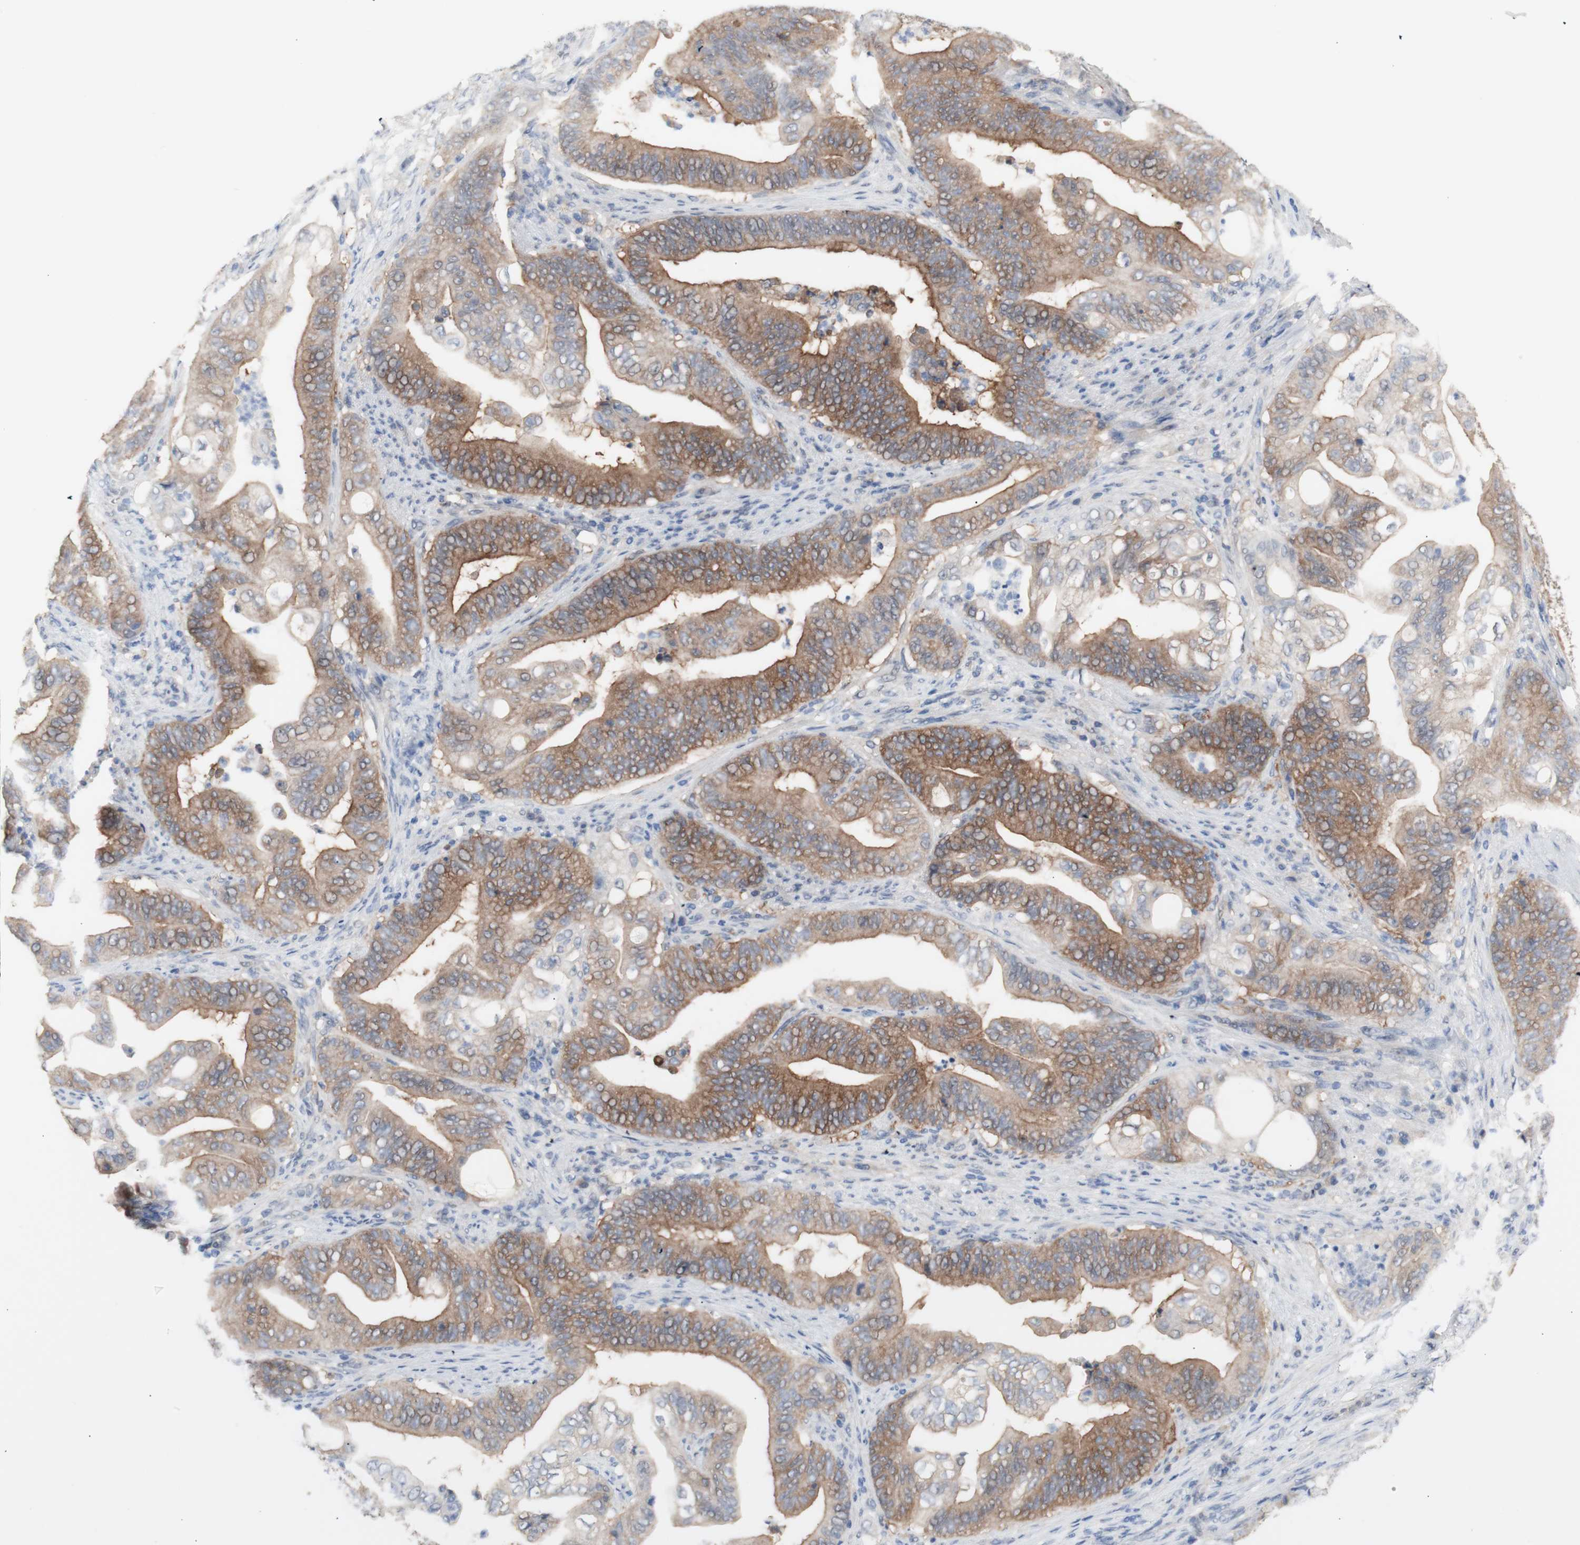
{"staining": {"intensity": "moderate", "quantity": "25%-75%", "location": "cytoplasmic/membranous"}, "tissue": "stomach cancer", "cell_type": "Tumor cells", "image_type": "cancer", "snomed": [{"axis": "morphology", "description": "Adenocarcinoma, NOS"}, {"axis": "topography", "description": "Stomach"}], "caption": "Protein expression analysis of human adenocarcinoma (stomach) reveals moderate cytoplasmic/membranous positivity in about 25%-75% of tumor cells.", "gene": "PRMT5", "patient": {"sex": "female", "age": 73}}